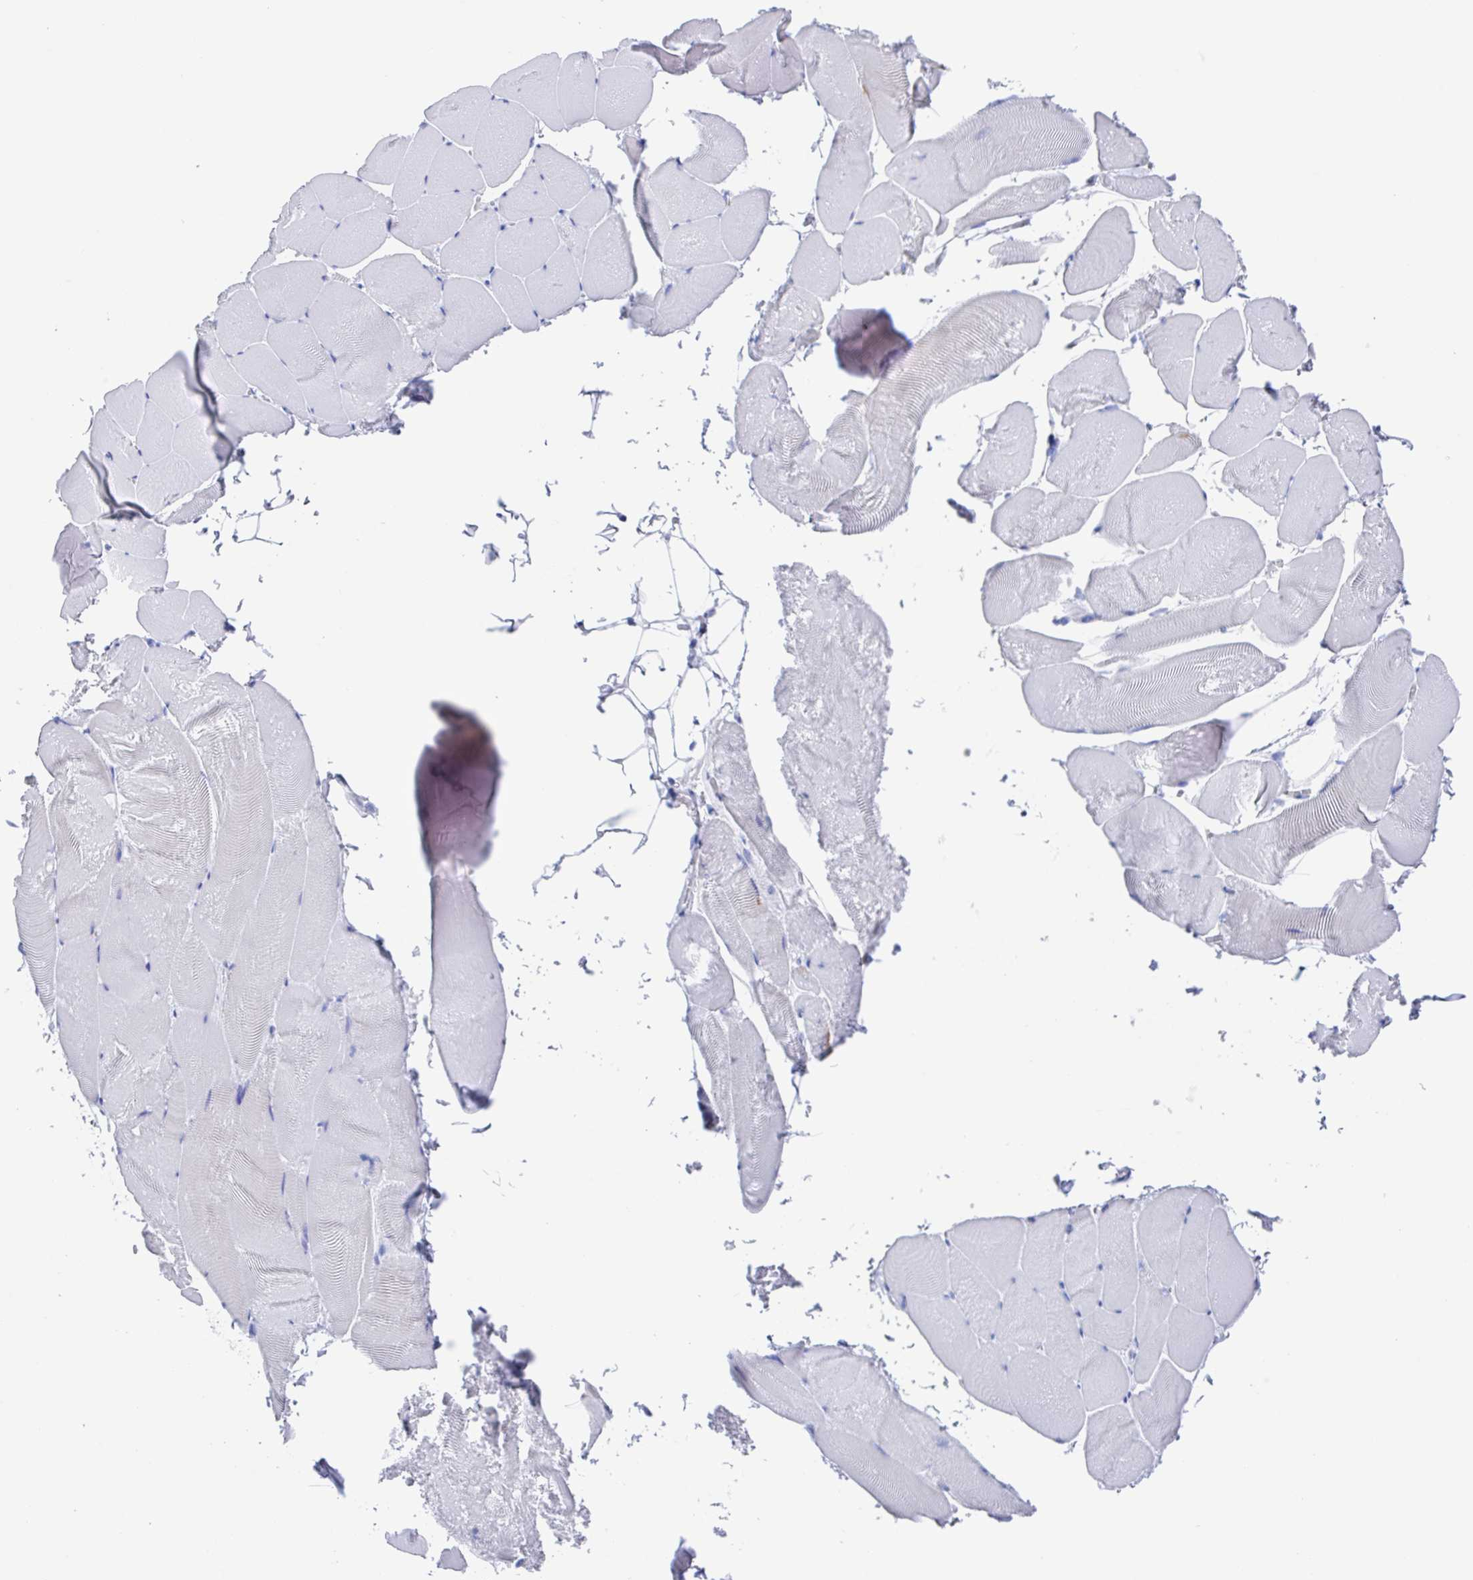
{"staining": {"intensity": "negative", "quantity": "none", "location": "none"}, "tissue": "skeletal muscle", "cell_type": "Myocytes", "image_type": "normal", "snomed": [{"axis": "morphology", "description": "Normal tissue, NOS"}, {"axis": "topography", "description": "Skeletal muscle"}], "caption": "Human skeletal muscle stained for a protein using immunohistochemistry shows no staining in myocytes.", "gene": "FCGR3A", "patient": {"sex": "female", "age": 64}}